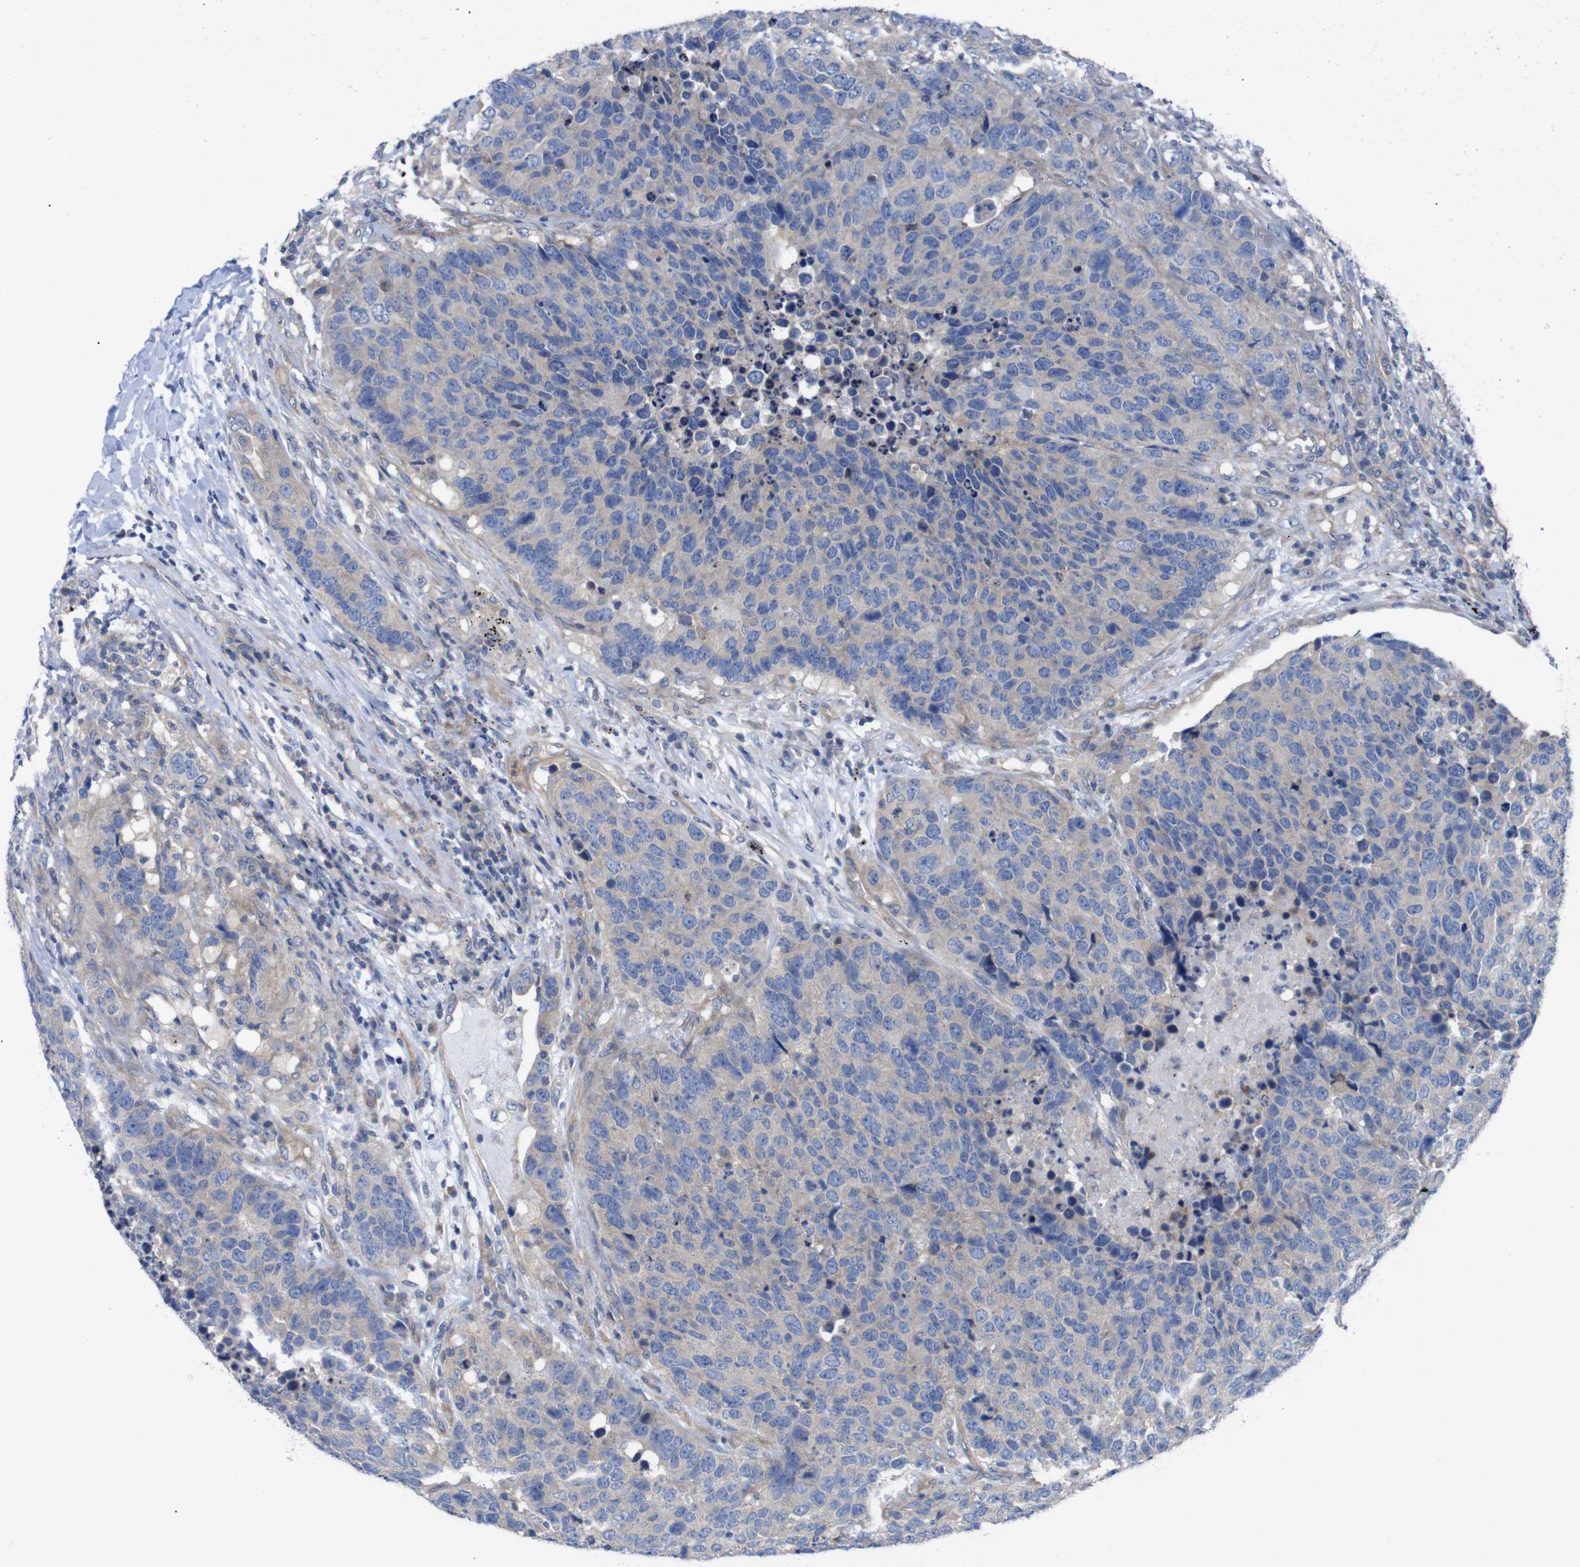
{"staining": {"intensity": "negative", "quantity": "none", "location": "none"}, "tissue": "carcinoid", "cell_type": "Tumor cells", "image_type": "cancer", "snomed": [{"axis": "morphology", "description": "Carcinoid, malignant, NOS"}, {"axis": "topography", "description": "Lung"}], "caption": "DAB (3,3'-diaminobenzidine) immunohistochemical staining of carcinoid shows no significant staining in tumor cells. (Stains: DAB (3,3'-diaminobenzidine) IHC with hematoxylin counter stain, Microscopy: brightfield microscopy at high magnification).", "gene": "USH1C", "patient": {"sex": "male", "age": 60}}